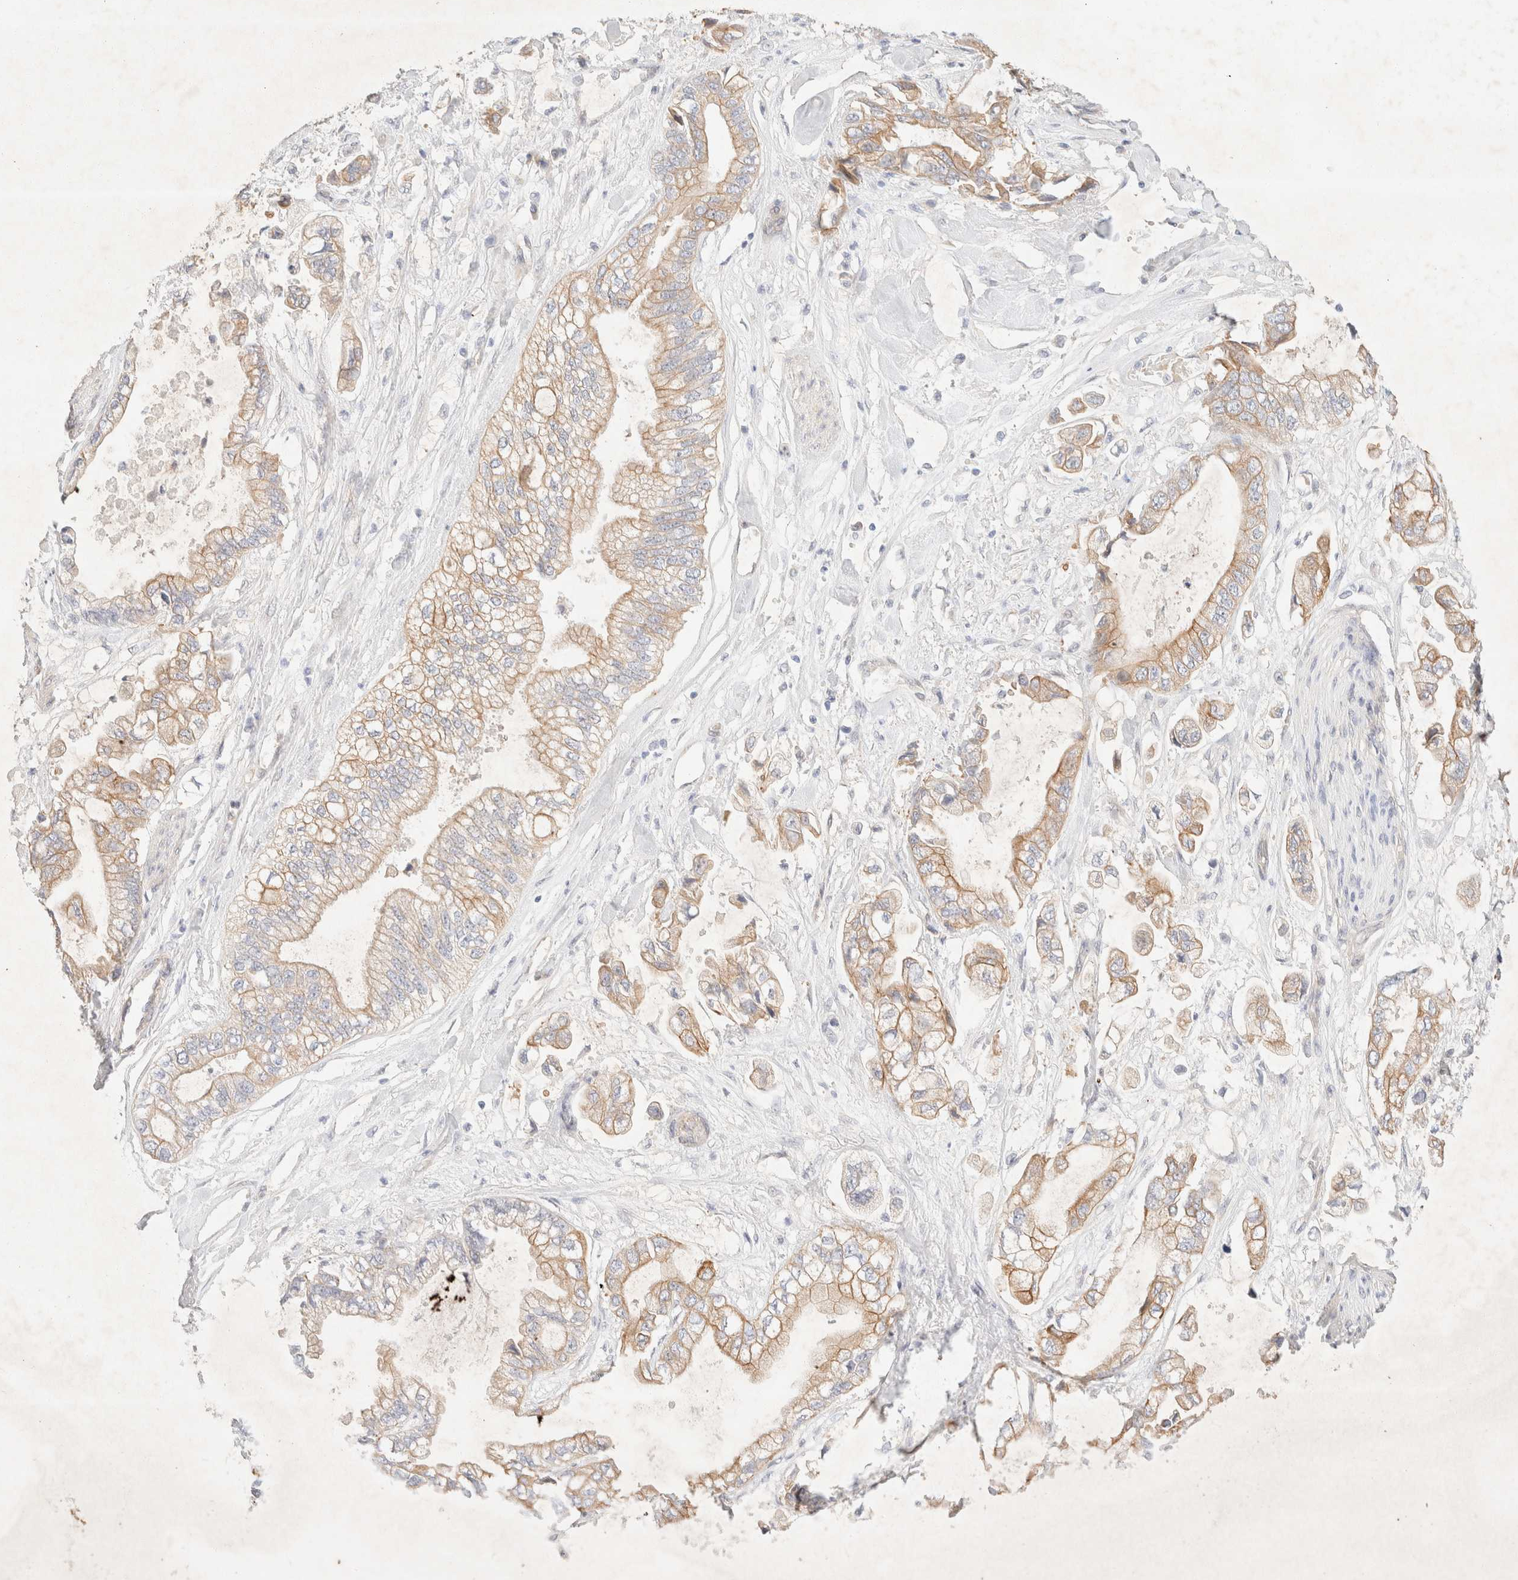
{"staining": {"intensity": "weak", "quantity": ">75%", "location": "cytoplasmic/membranous"}, "tissue": "stomach cancer", "cell_type": "Tumor cells", "image_type": "cancer", "snomed": [{"axis": "morphology", "description": "Normal tissue, NOS"}, {"axis": "morphology", "description": "Adenocarcinoma, NOS"}, {"axis": "topography", "description": "Stomach"}], "caption": "Adenocarcinoma (stomach) stained with a brown dye demonstrates weak cytoplasmic/membranous positive expression in approximately >75% of tumor cells.", "gene": "CSNK1E", "patient": {"sex": "male", "age": 62}}